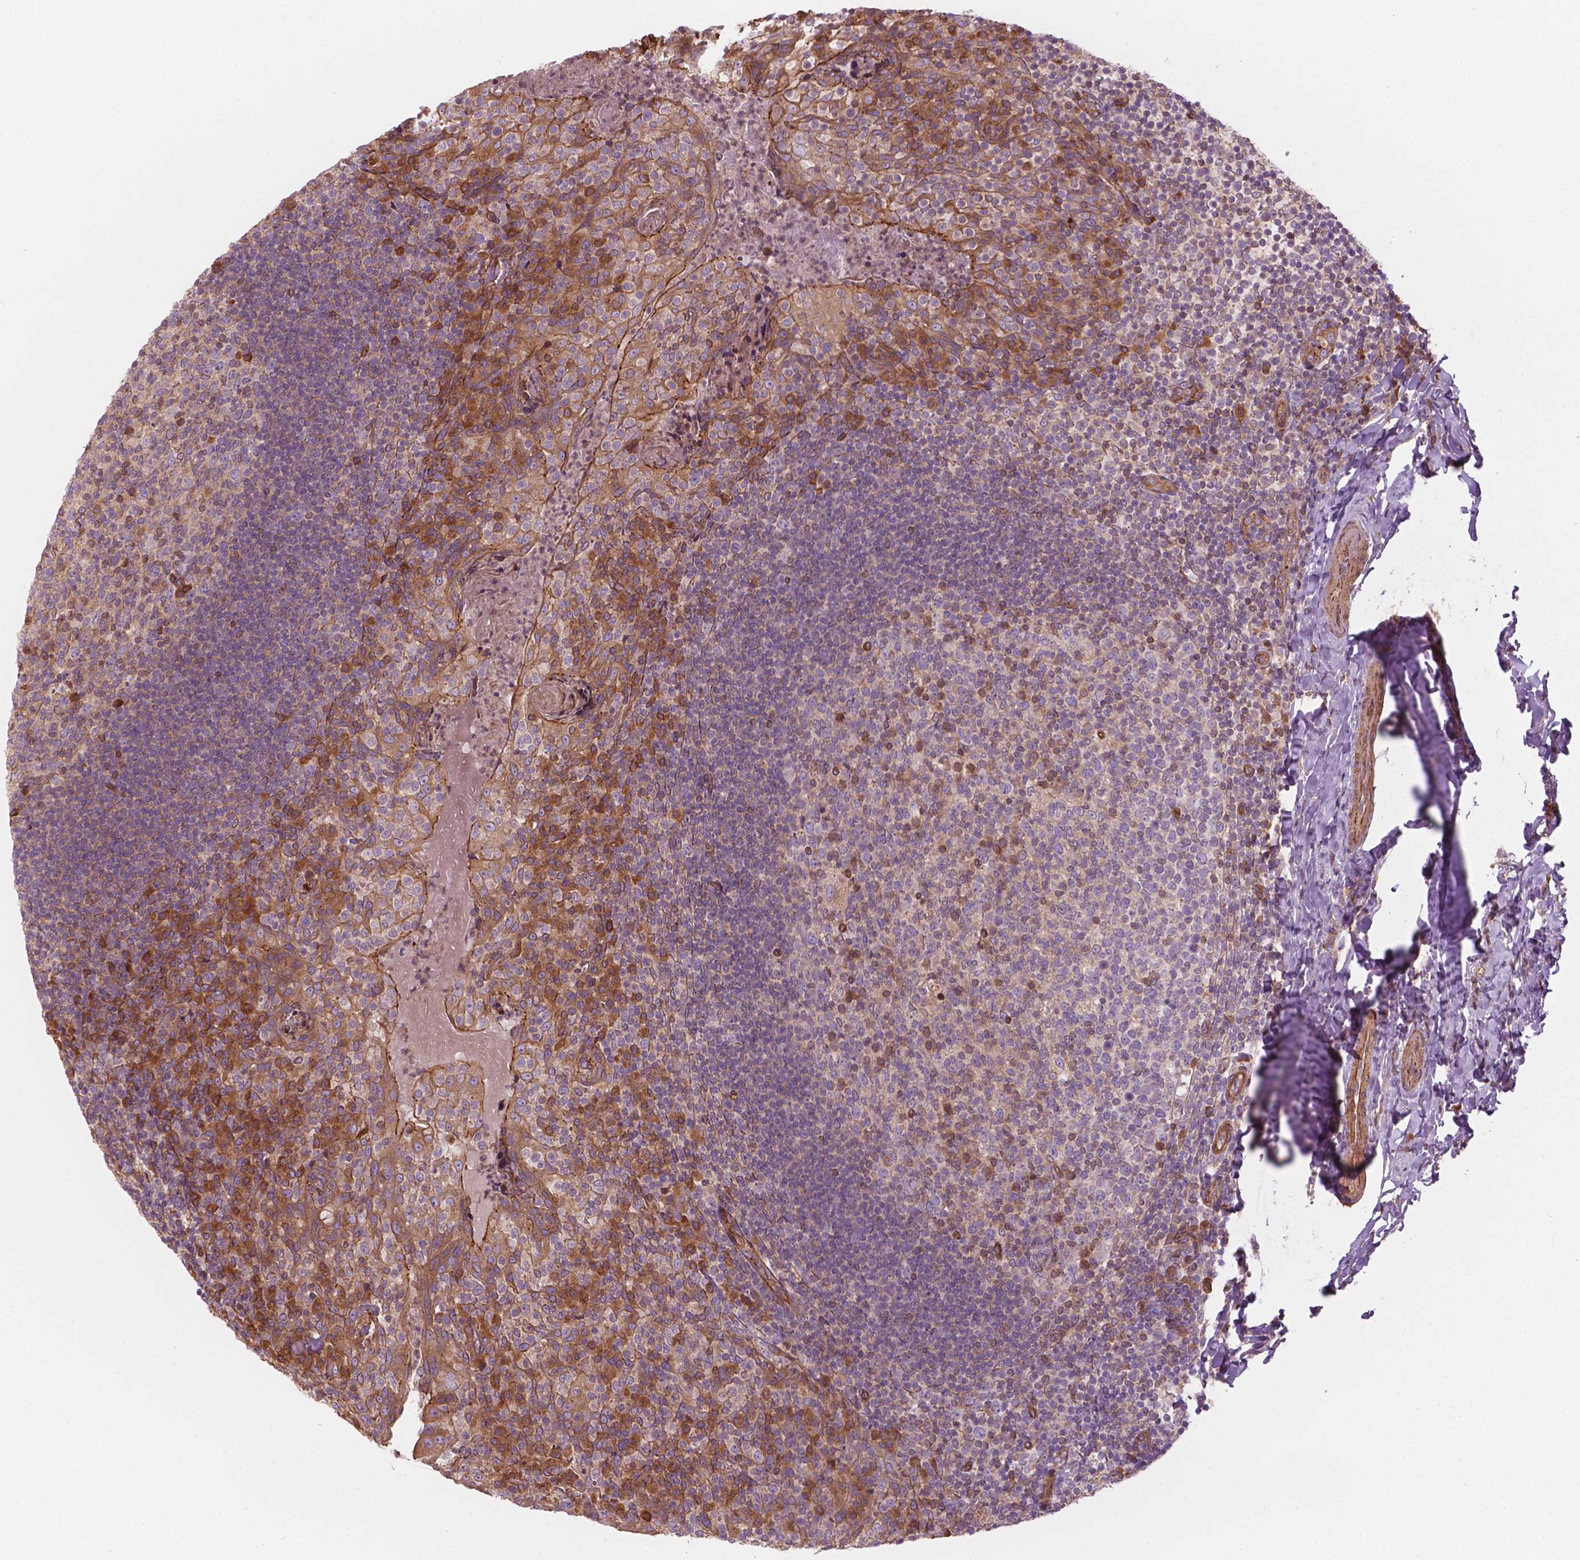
{"staining": {"intensity": "moderate", "quantity": "<25%", "location": "cytoplasmic/membranous"}, "tissue": "tonsil", "cell_type": "Germinal center cells", "image_type": "normal", "snomed": [{"axis": "morphology", "description": "Normal tissue, NOS"}, {"axis": "topography", "description": "Tonsil"}], "caption": "Germinal center cells display low levels of moderate cytoplasmic/membranous expression in approximately <25% of cells in unremarkable human tonsil.", "gene": "SURF4", "patient": {"sex": "female", "age": 10}}